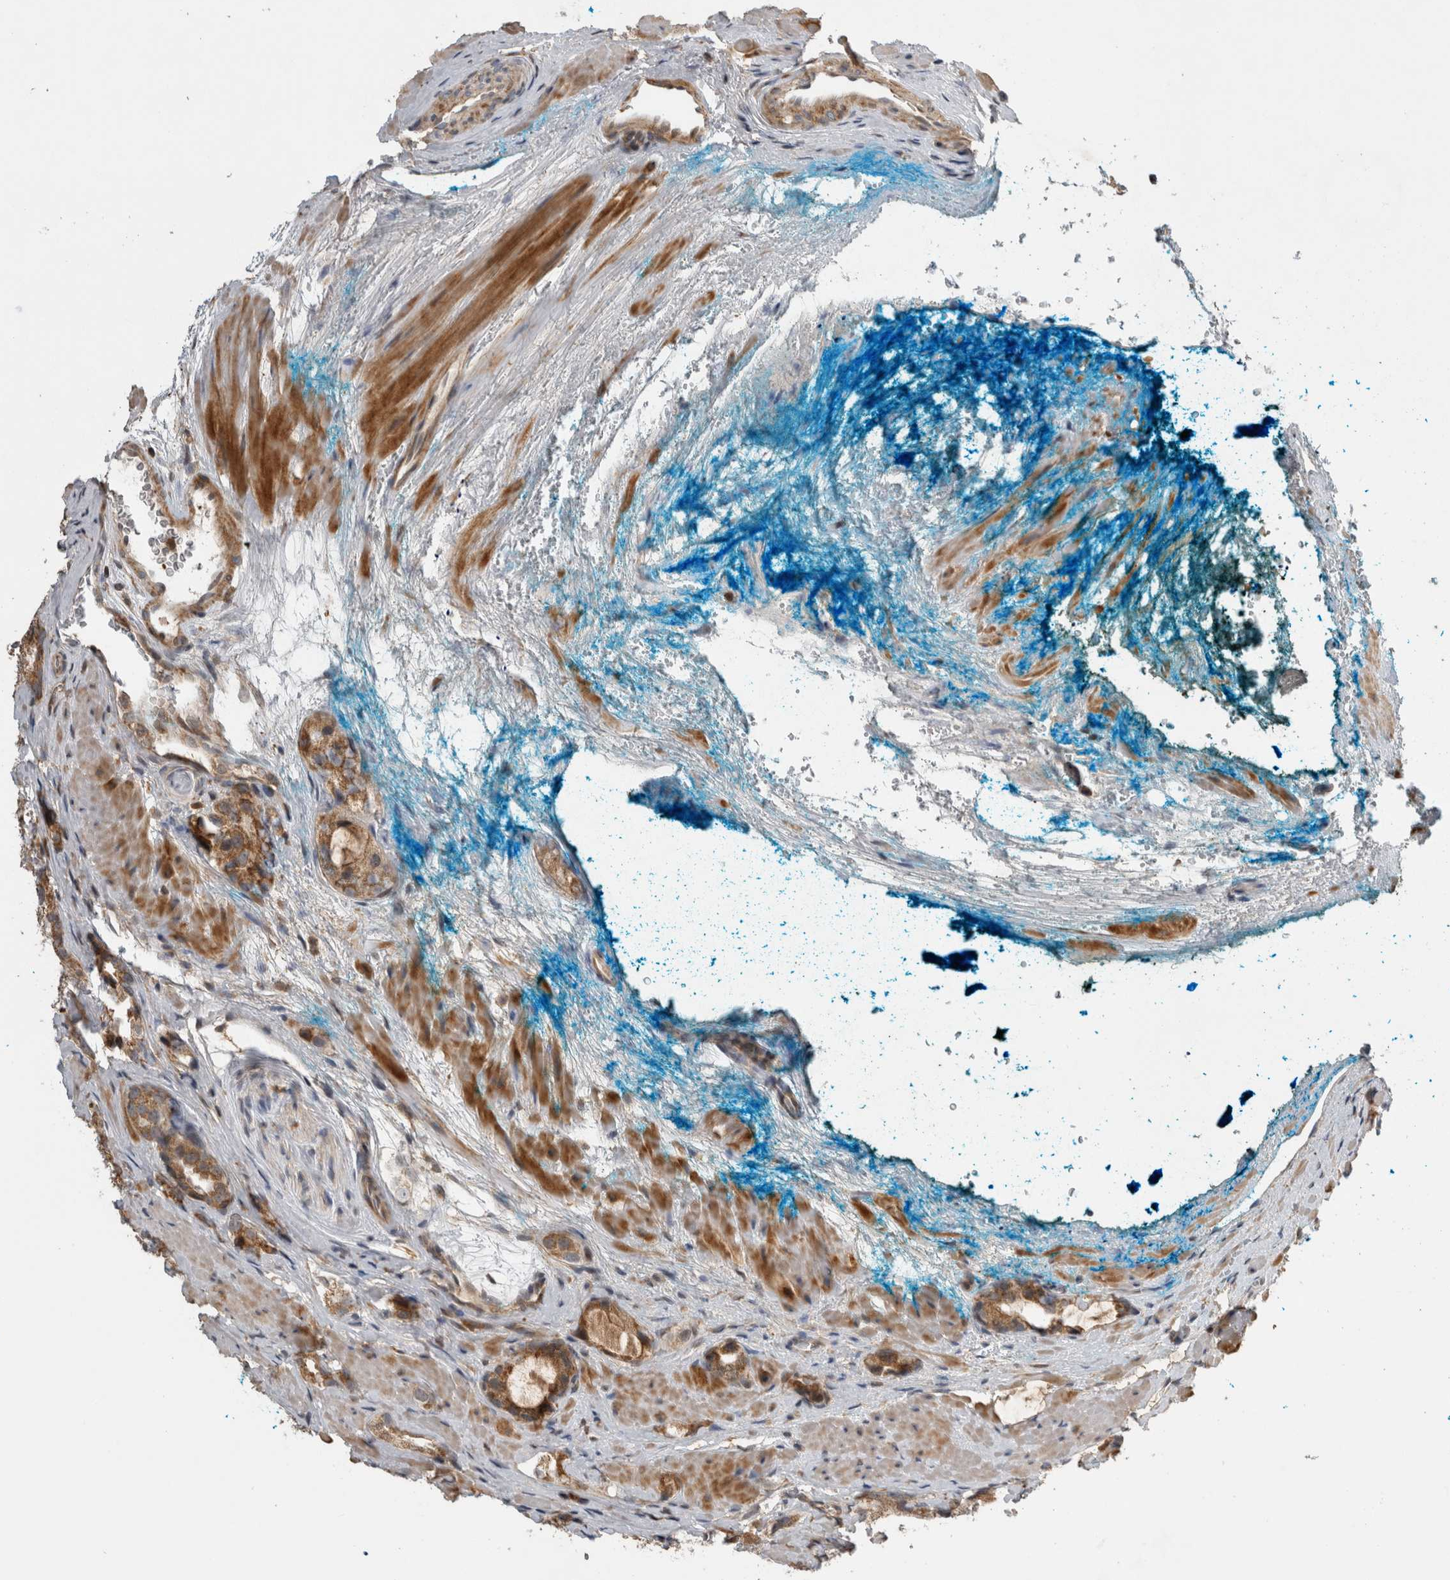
{"staining": {"intensity": "moderate", "quantity": ">75%", "location": "cytoplasmic/membranous"}, "tissue": "prostate cancer", "cell_type": "Tumor cells", "image_type": "cancer", "snomed": [{"axis": "morphology", "description": "Adenocarcinoma, High grade"}, {"axis": "topography", "description": "Prostate"}], "caption": "This histopathology image displays prostate cancer (adenocarcinoma (high-grade)) stained with IHC to label a protein in brown. The cytoplasmic/membranous of tumor cells show moderate positivity for the protein. Nuclei are counter-stained blue.", "gene": "KCNIP1", "patient": {"sex": "male", "age": 63}}